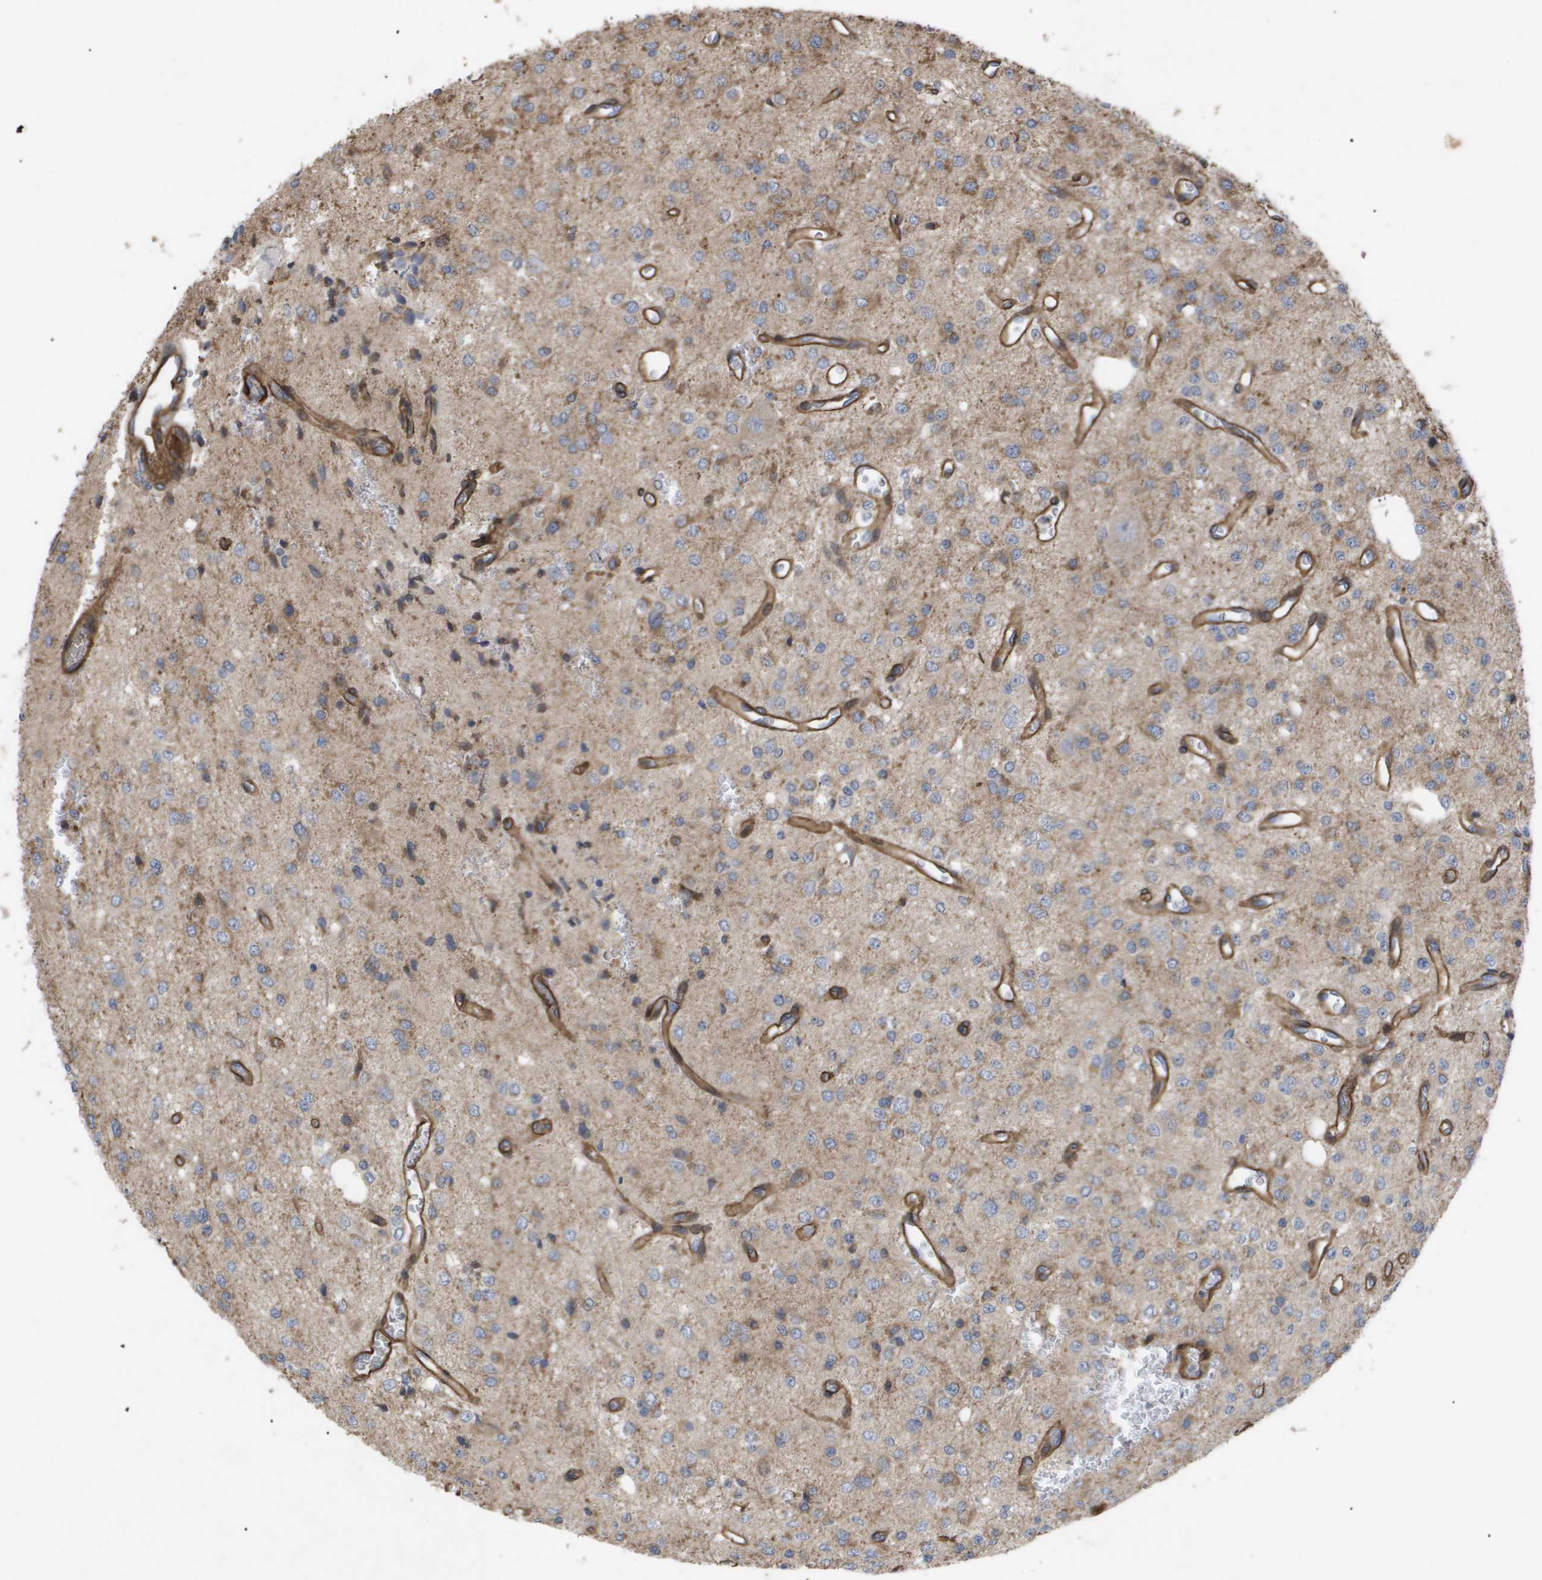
{"staining": {"intensity": "moderate", "quantity": "25%-75%", "location": "cytoplasmic/membranous"}, "tissue": "glioma", "cell_type": "Tumor cells", "image_type": "cancer", "snomed": [{"axis": "morphology", "description": "Glioma, malignant, Low grade"}, {"axis": "topography", "description": "Brain"}], "caption": "Brown immunohistochemical staining in human glioma exhibits moderate cytoplasmic/membranous staining in about 25%-75% of tumor cells.", "gene": "TNS1", "patient": {"sex": "male", "age": 38}}